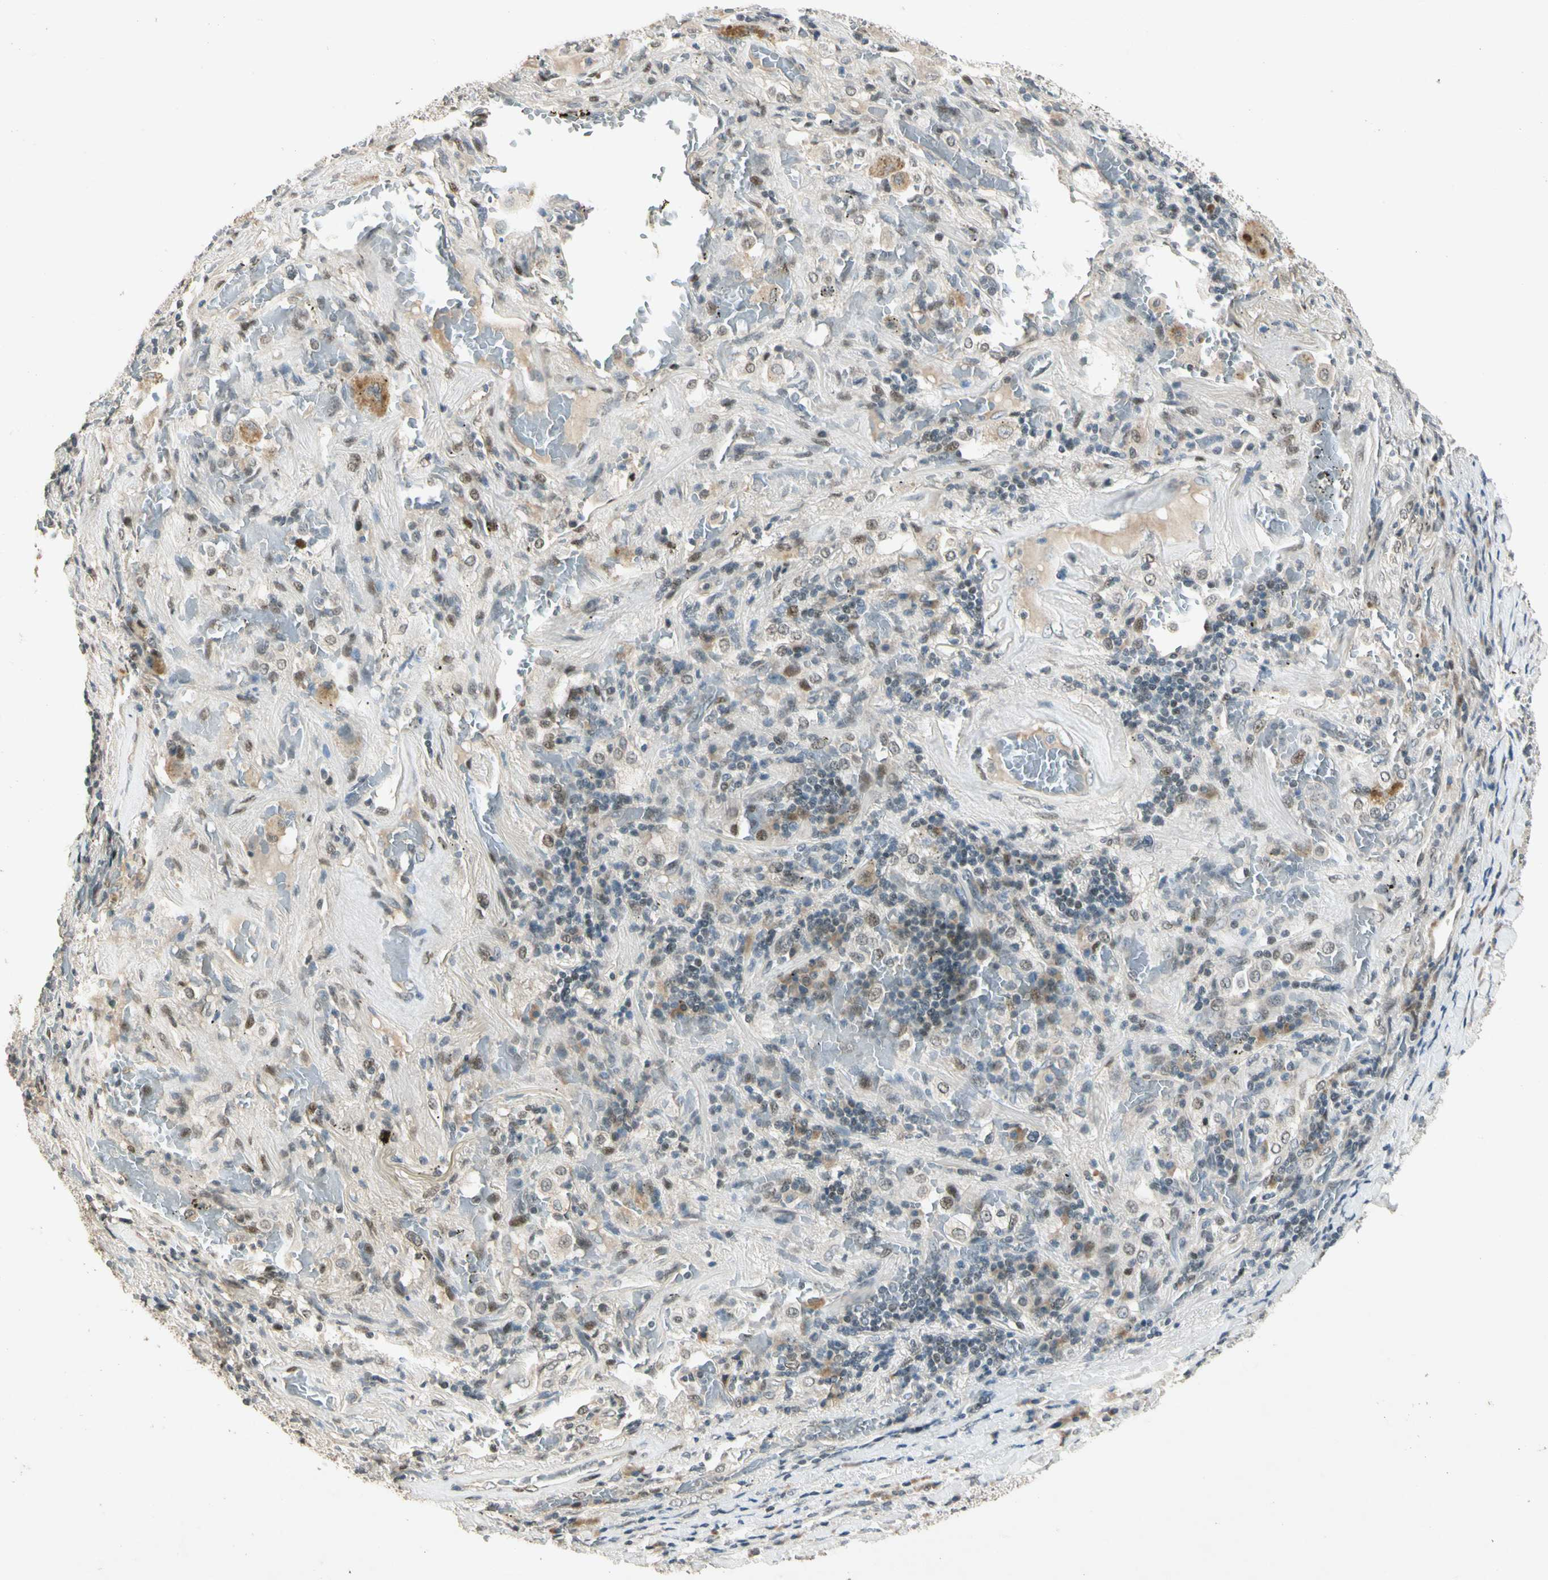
{"staining": {"intensity": "weak", "quantity": "<25%", "location": "cytoplasmic/membranous,nuclear"}, "tissue": "lung cancer", "cell_type": "Tumor cells", "image_type": "cancer", "snomed": [{"axis": "morphology", "description": "Squamous cell carcinoma, NOS"}, {"axis": "topography", "description": "Lung"}], "caption": "This is an immunohistochemistry (IHC) photomicrograph of human squamous cell carcinoma (lung). There is no expression in tumor cells.", "gene": "ZBTB4", "patient": {"sex": "male", "age": 57}}